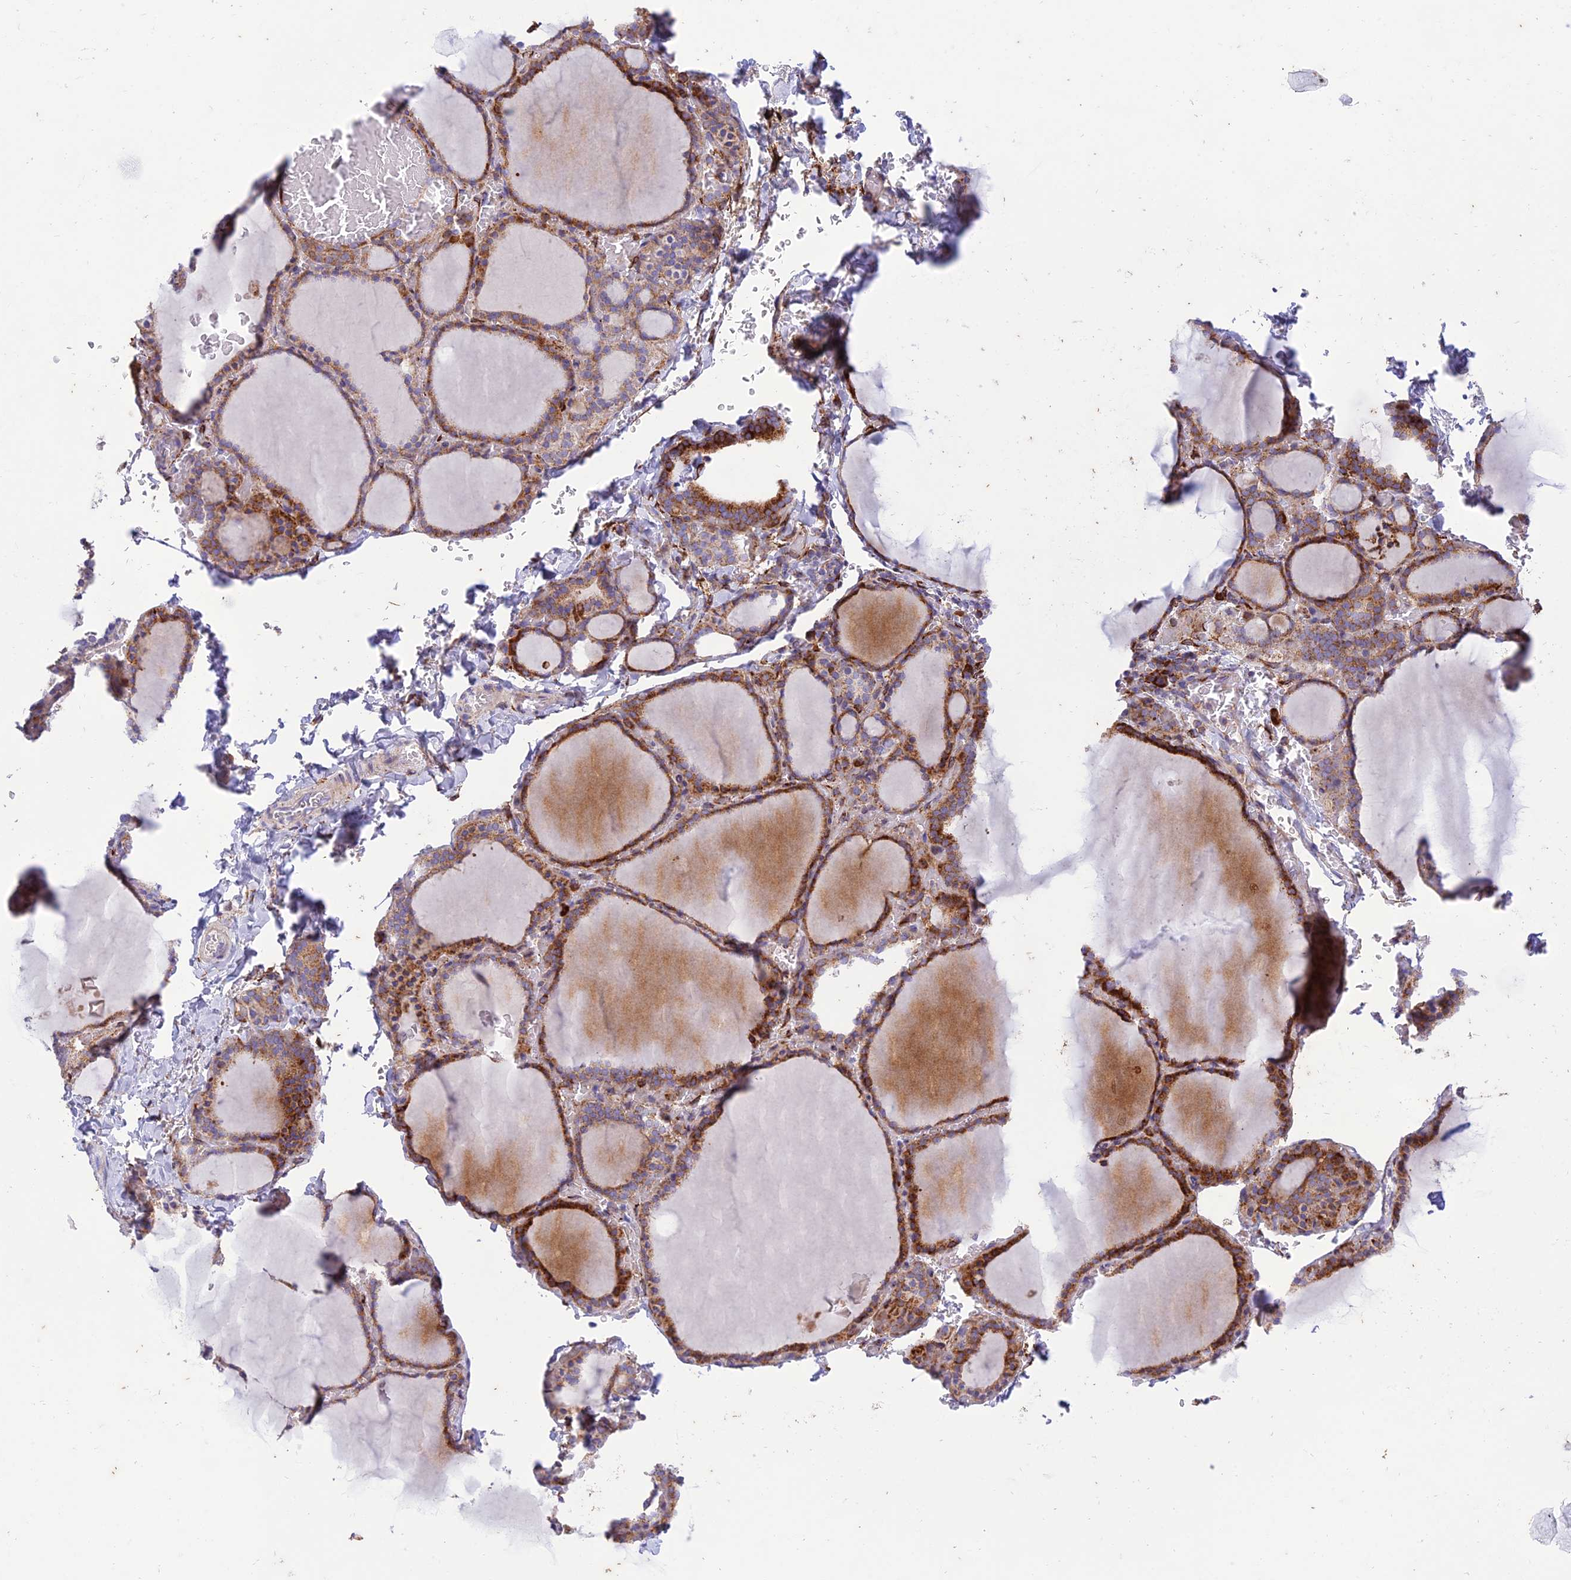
{"staining": {"intensity": "strong", "quantity": ">75%", "location": "cytoplasmic/membranous"}, "tissue": "thyroid gland", "cell_type": "Glandular cells", "image_type": "normal", "snomed": [{"axis": "morphology", "description": "Normal tissue, NOS"}, {"axis": "topography", "description": "Thyroid gland"}], "caption": "Benign thyroid gland was stained to show a protein in brown. There is high levels of strong cytoplasmic/membranous positivity in approximately >75% of glandular cells. (IHC, brightfield microscopy, high magnification).", "gene": "RCN3", "patient": {"sex": "female", "age": 39}}